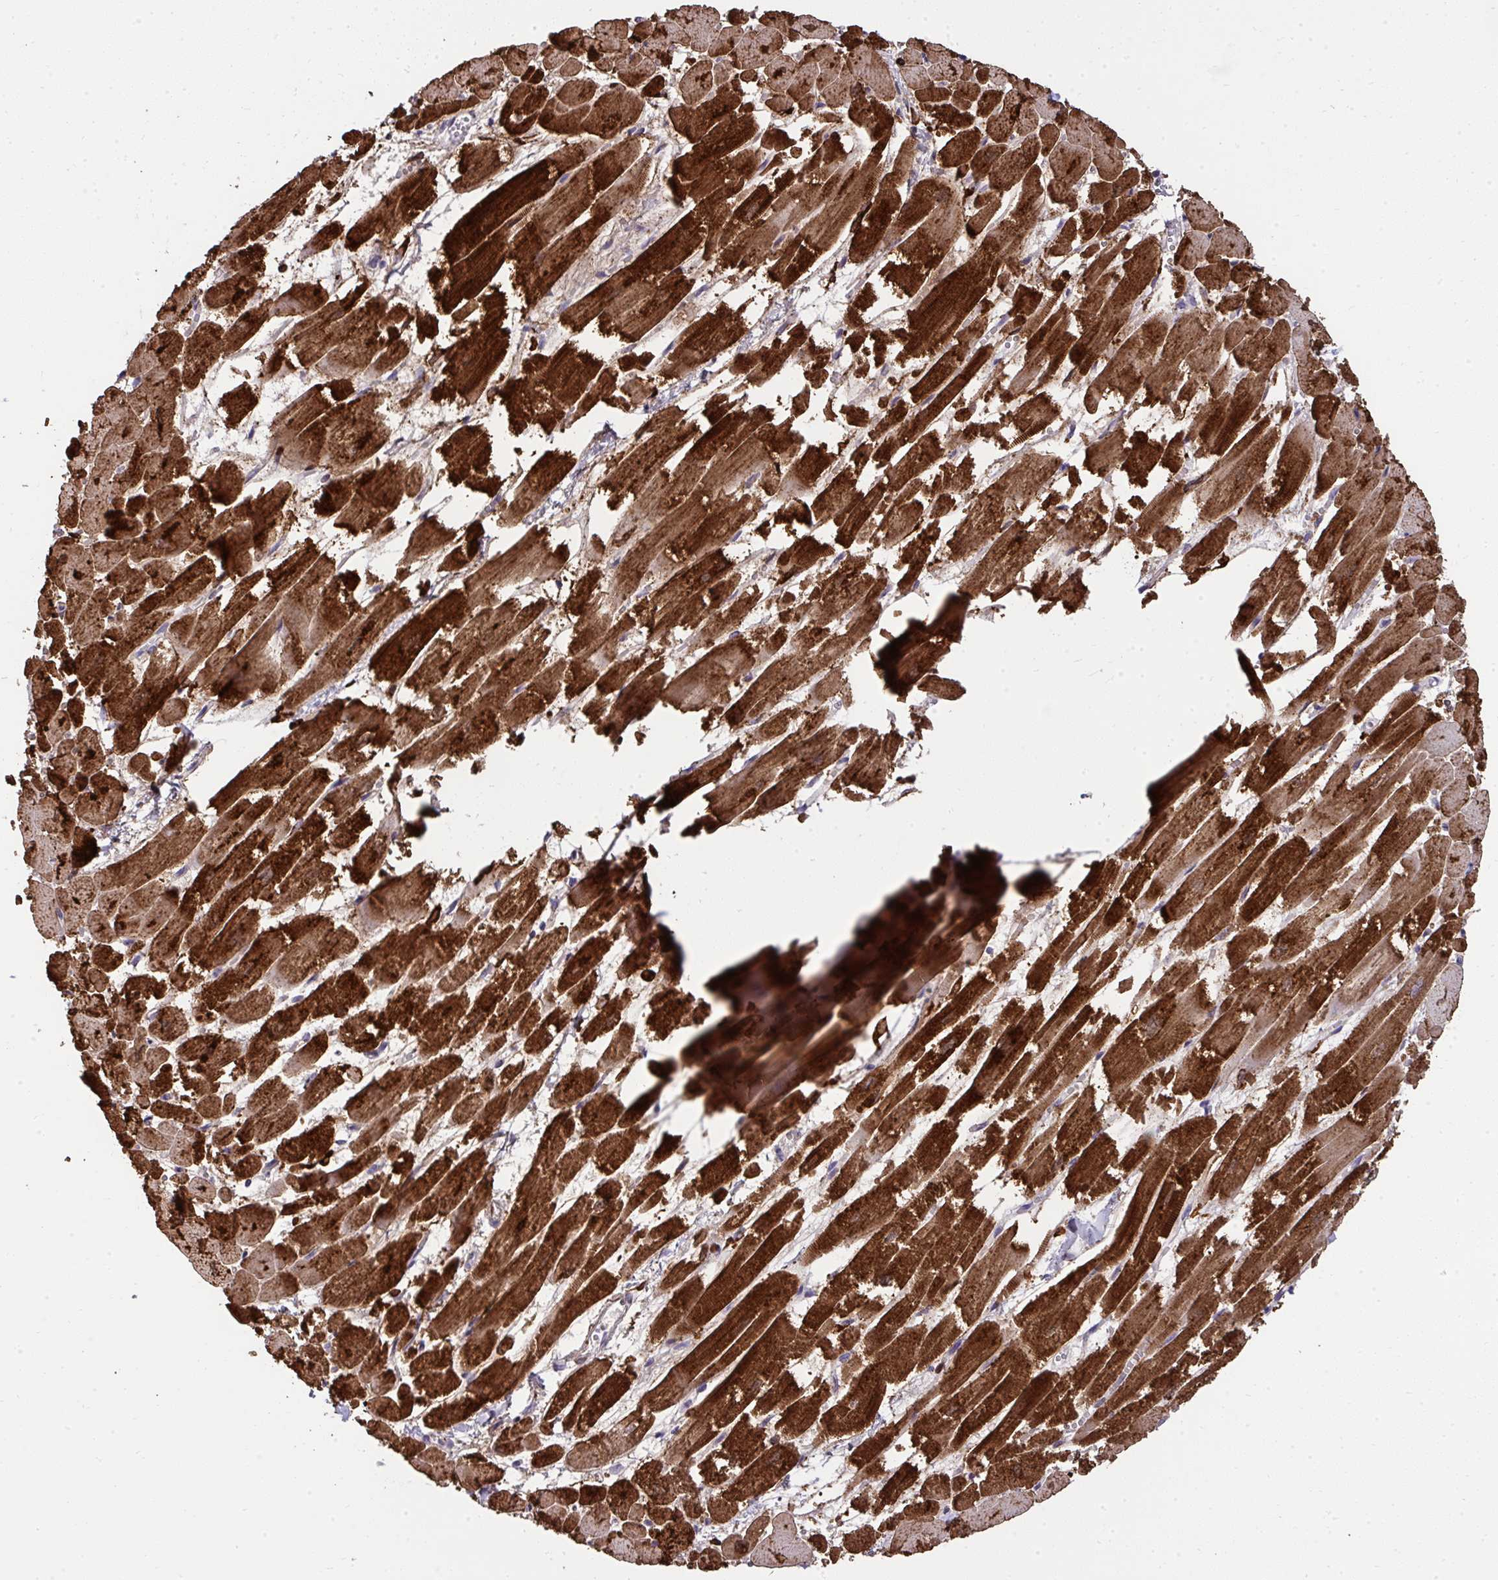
{"staining": {"intensity": "strong", "quantity": ">75%", "location": "cytoplasmic/membranous"}, "tissue": "heart muscle", "cell_type": "Cardiomyocytes", "image_type": "normal", "snomed": [{"axis": "morphology", "description": "Normal tissue, NOS"}, {"axis": "topography", "description": "Heart"}], "caption": "Protein staining by IHC shows strong cytoplasmic/membranous expression in about >75% of cardiomyocytes in benign heart muscle.", "gene": "RDH14", "patient": {"sex": "female", "age": 52}}